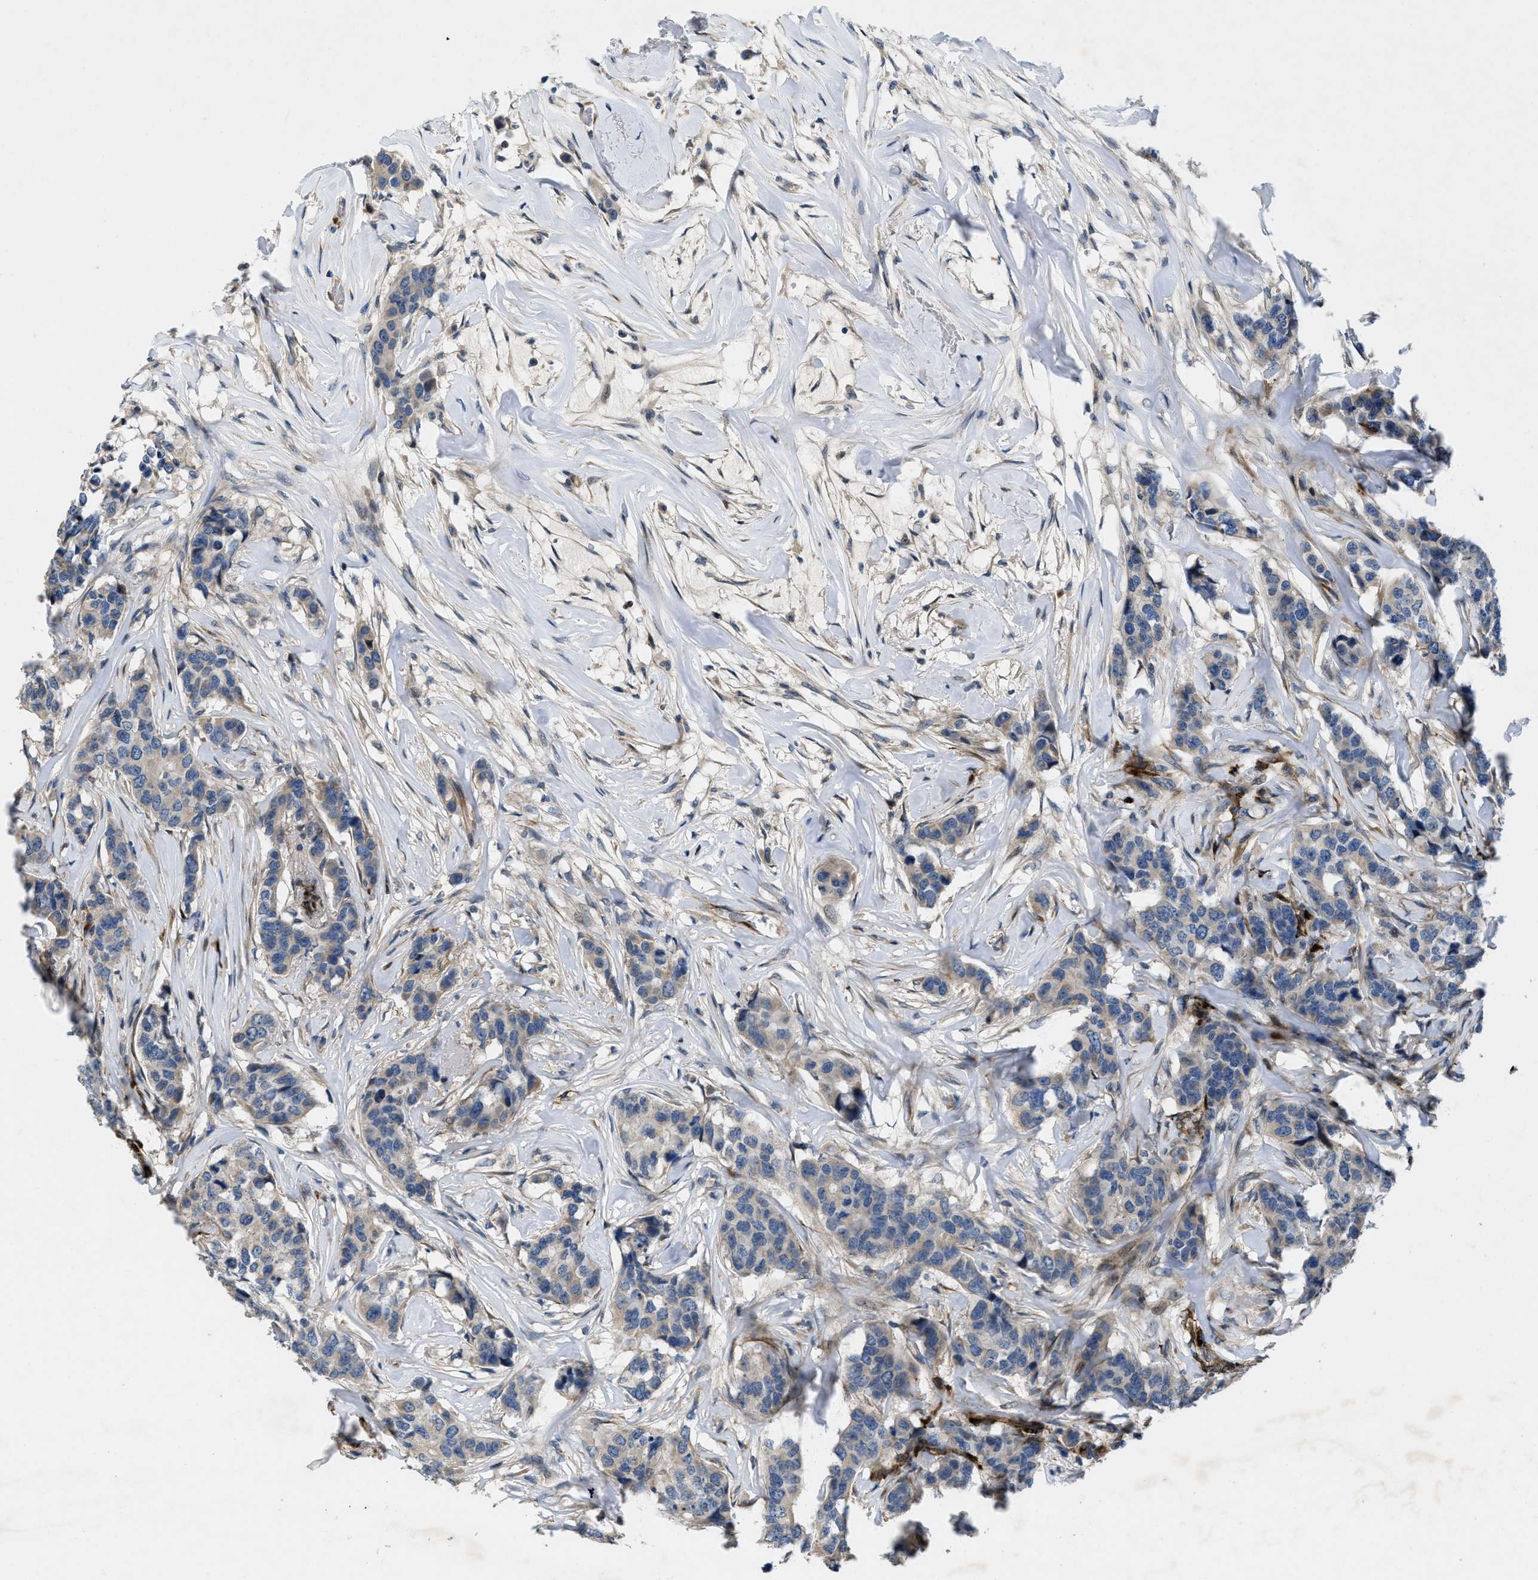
{"staining": {"intensity": "weak", "quantity": "<25%", "location": "cytoplasmic/membranous"}, "tissue": "breast cancer", "cell_type": "Tumor cells", "image_type": "cancer", "snomed": [{"axis": "morphology", "description": "Lobular carcinoma"}, {"axis": "topography", "description": "Breast"}], "caption": "Immunohistochemistry (IHC) of lobular carcinoma (breast) reveals no staining in tumor cells.", "gene": "HSPA12B", "patient": {"sex": "female", "age": 59}}